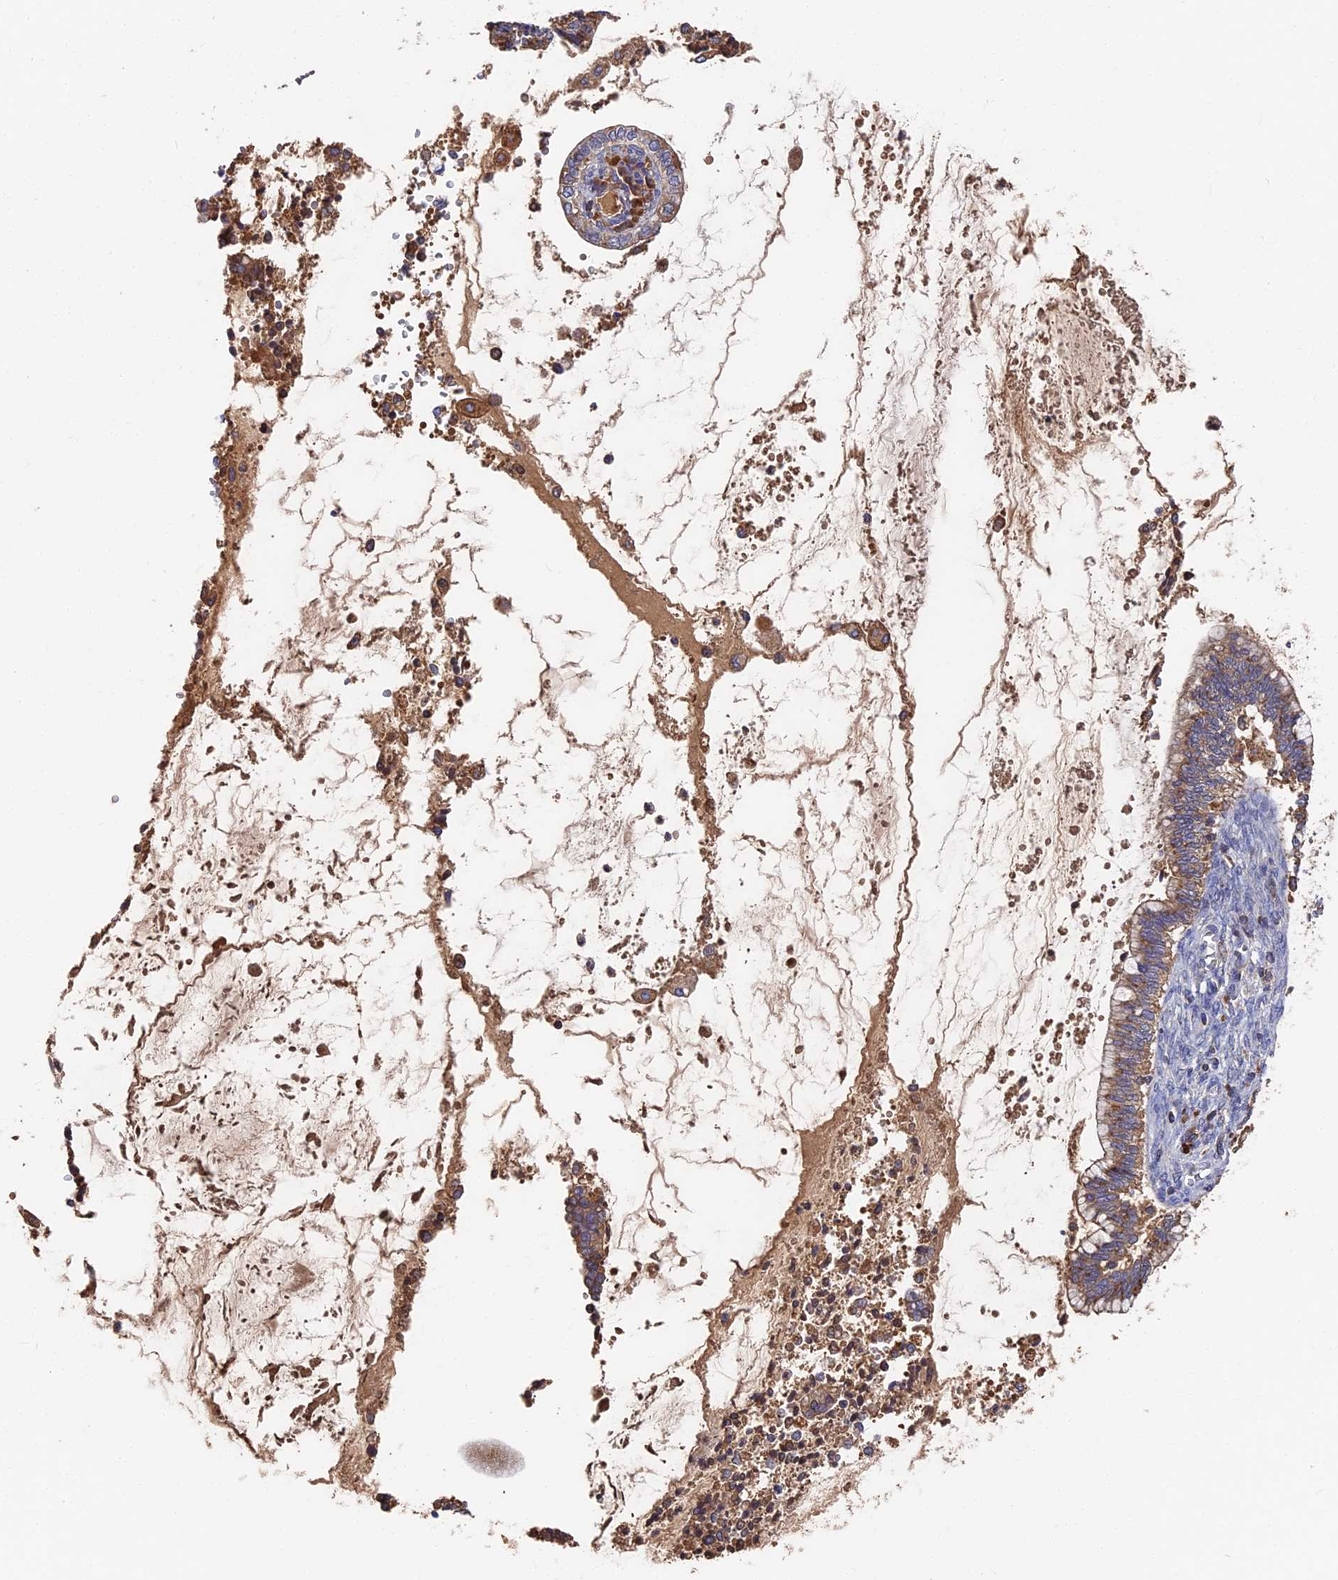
{"staining": {"intensity": "weak", "quantity": "25%-75%", "location": "cytoplasmic/membranous"}, "tissue": "cervical cancer", "cell_type": "Tumor cells", "image_type": "cancer", "snomed": [{"axis": "morphology", "description": "Adenocarcinoma, NOS"}, {"axis": "topography", "description": "Cervix"}], "caption": "Human adenocarcinoma (cervical) stained for a protein (brown) displays weak cytoplasmic/membranous positive expression in about 25%-75% of tumor cells.", "gene": "DHRS11", "patient": {"sex": "female", "age": 44}}